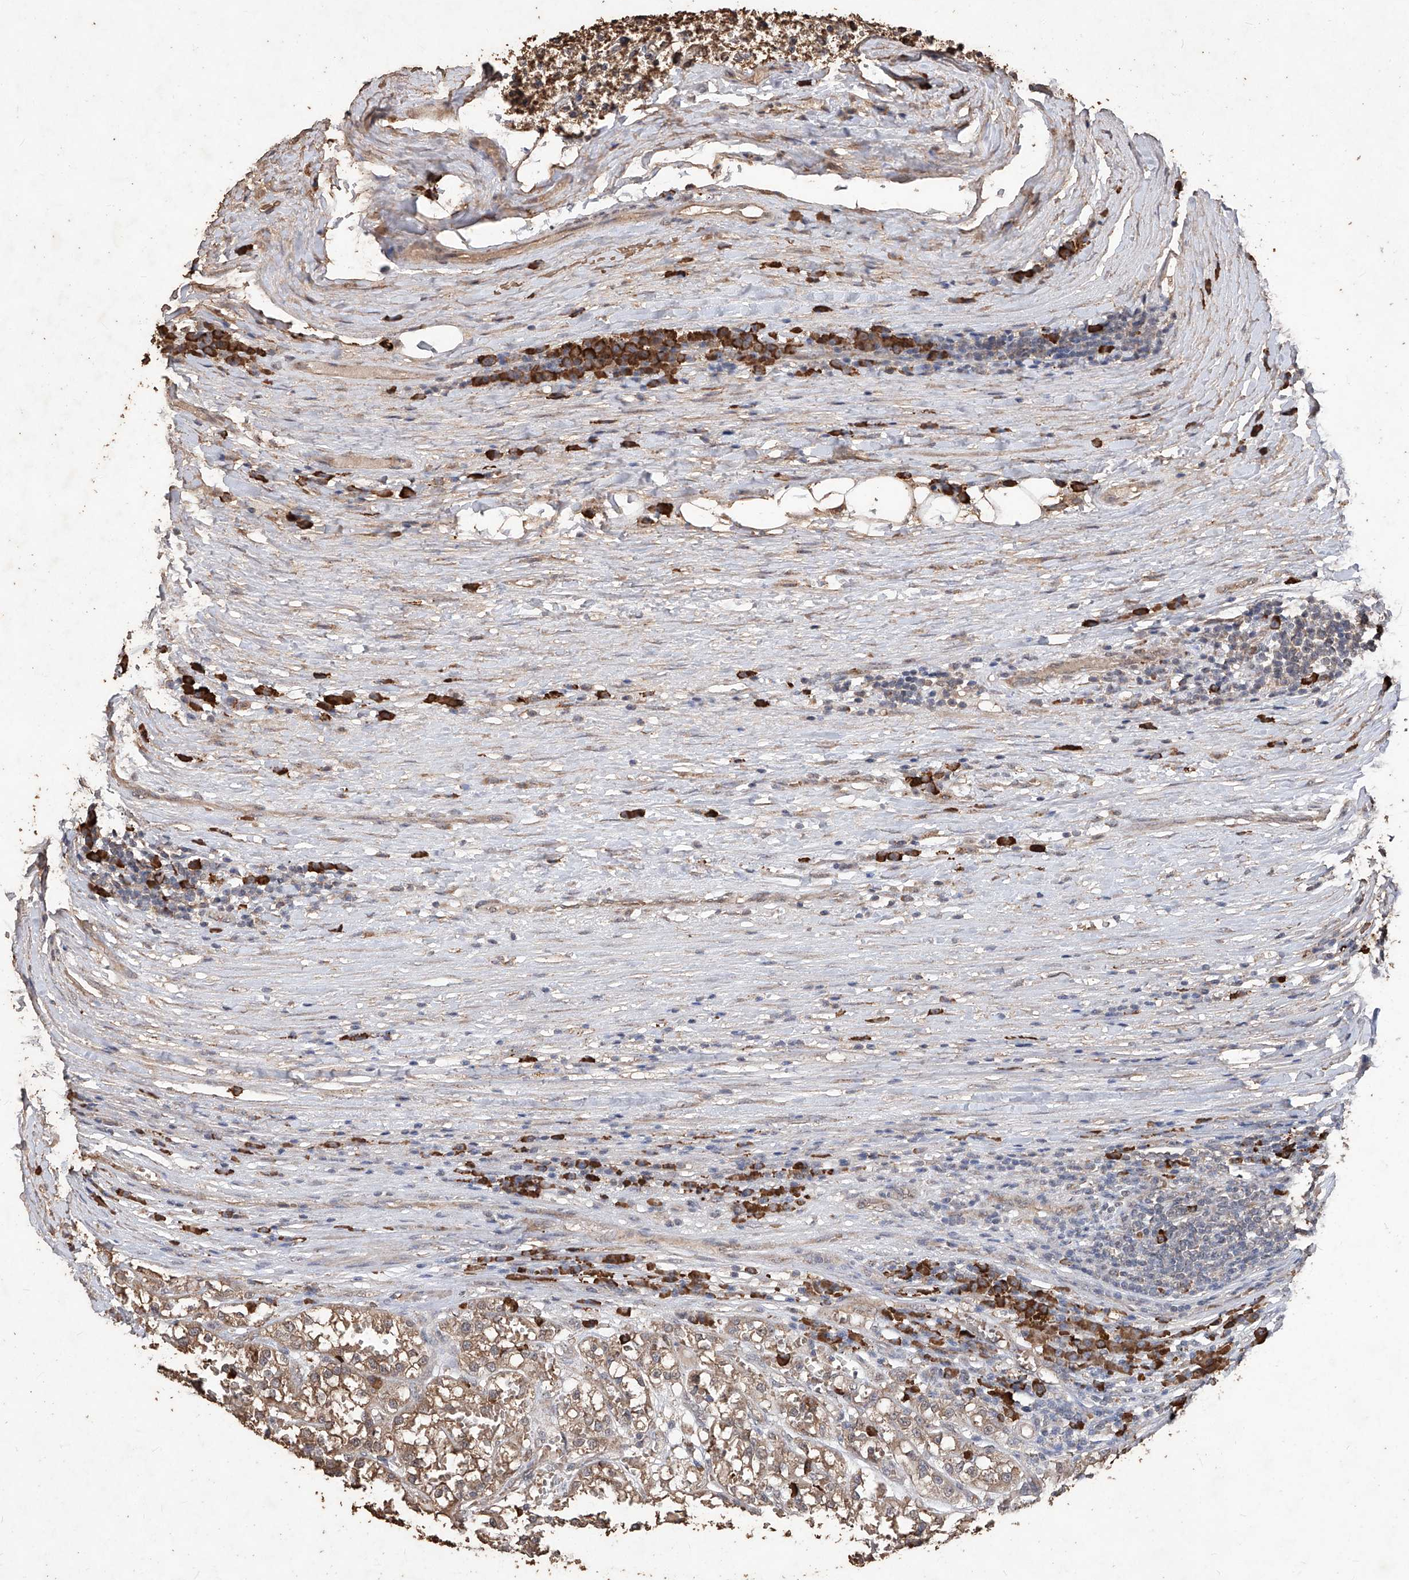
{"staining": {"intensity": "moderate", "quantity": ">75%", "location": "cytoplasmic/membranous"}, "tissue": "renal cancer", "cell_type": "Tumor cells", "image_type": "cancer", "snomed": [{"axis": "morphology", "description": "Adenocarcinoma, NOS"}, {"axis": "topography", "description": "Kidney"}], "caption": "About >75% of tumor cells in human renal cancer reveal moderate cytoplasmic/membranous protein positivity as visualized by brown immunohistochemical staining.", "gene": "EML1", "patient": {"sex": "female", "age": 52}}